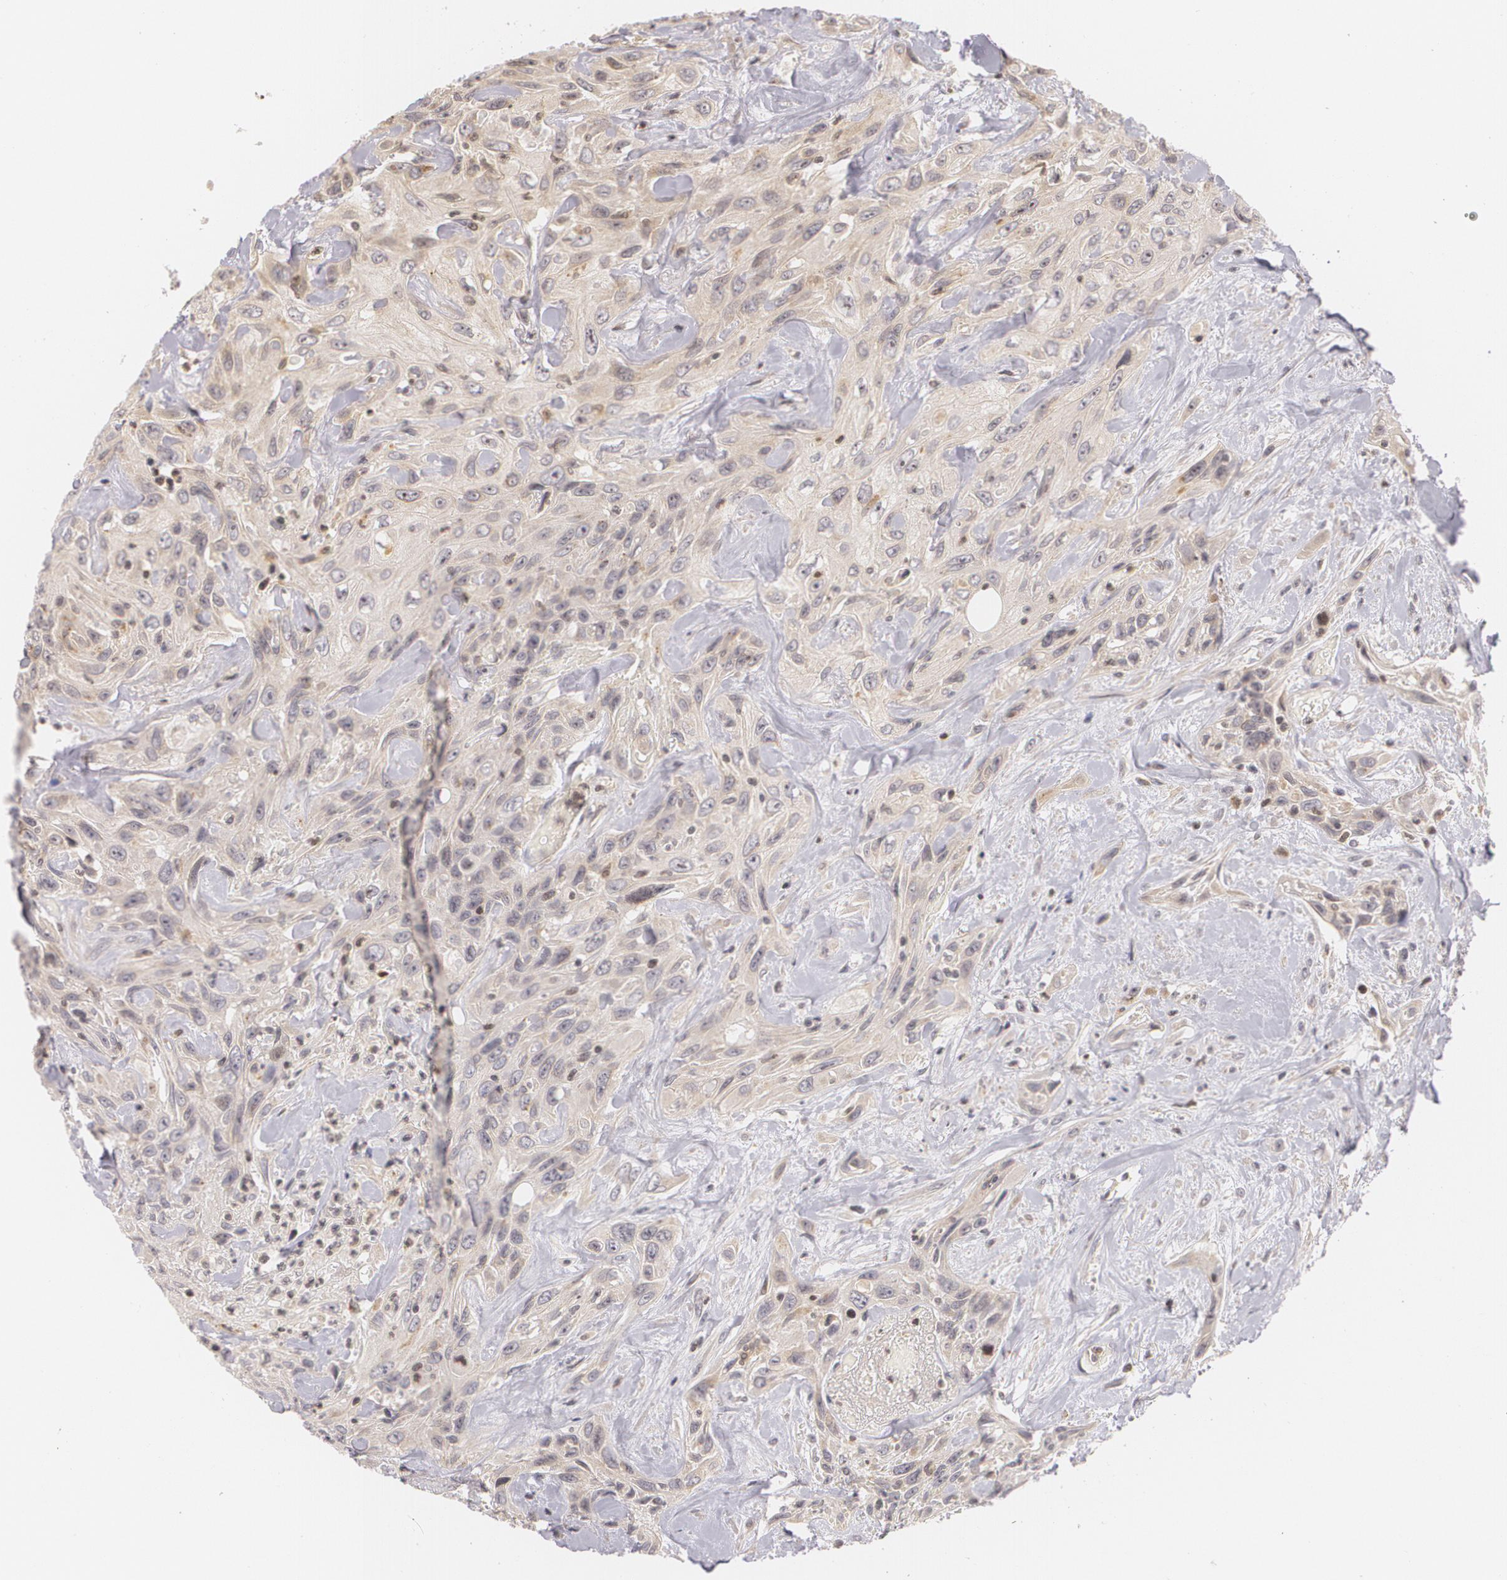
{"staining": {"intensity": "weak", "quantity": "25%-75%", "location": "cytoplasmic/membranous"}, "tissue": "urothelial cancer", "cell_type": "Tumor cells", "image_type": "cancer", "snomed": [{"axis": "morphology", "description": "Urothelial carcinoma, High grade"}, {"axis": "topography", "description": "Urinary bladder"}], "caption": "IHC histopathology image of high-grade urothelial carcinoma stained for a protein (brown), which demonstrates low levels of weak cytoplasmic/membranous staining in approximately 25%-75% of tumor cells.", "gene": "VAV3", "patient": {"sex": "female", "age": 84}}